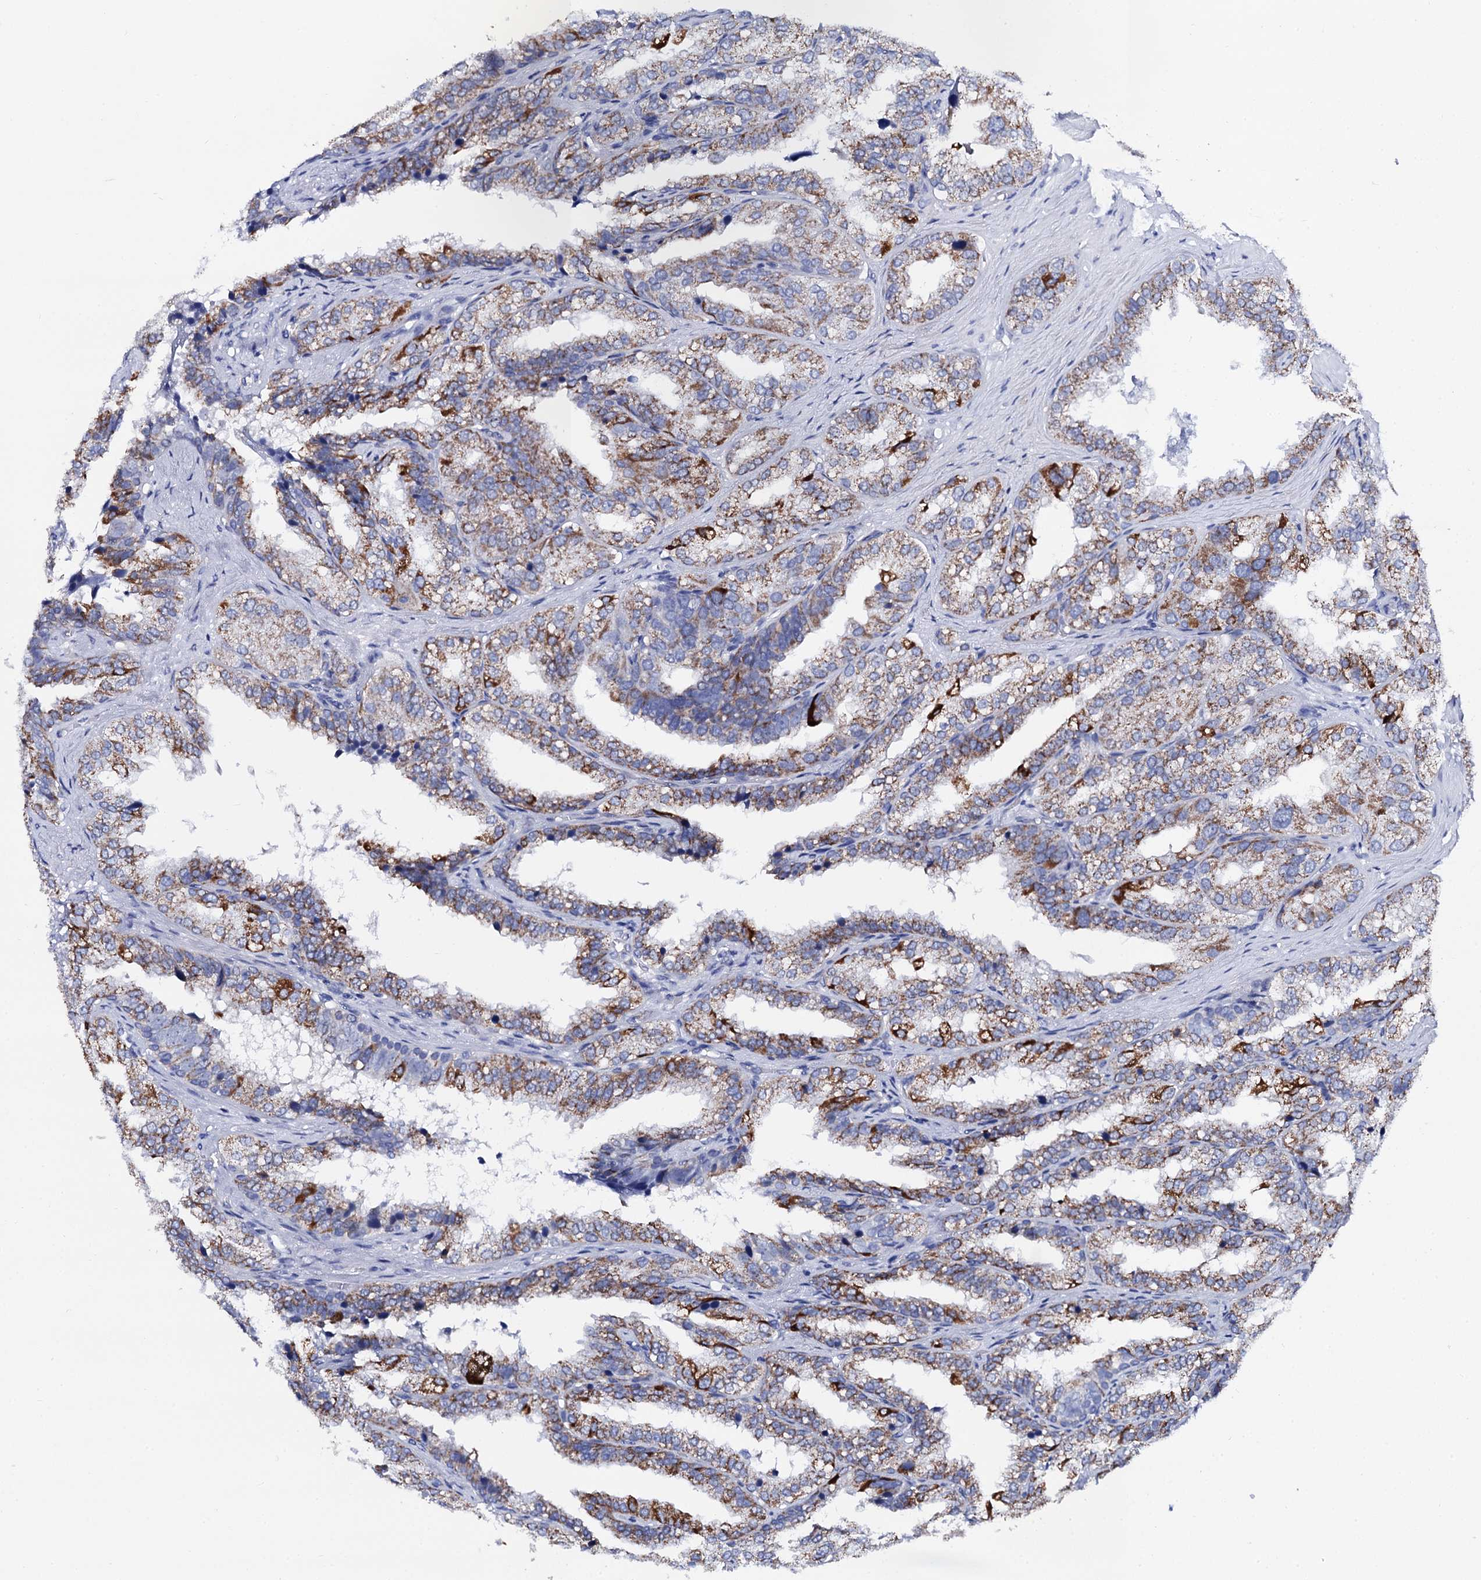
{"staining": {"intensity": "strong", "quantity": "25%-75%", "location": "cytoplasmic/membranous"}, "tissue": "seminal vesicle", "cell_type": "Glandular cells", "image_type": "normal", "snomed": [{"axis": "morphology", "description": "Normal tissue, NOS"}, {"axis": "topography", "description": "Prostate"}, {"axis": "topography", "description": "Seminal veicle"}], "caption": "Immunohistochemical staining of unremarkable human seminal vesicle displays 25%-75% levels of strong cytoplasmic/membranous protein positivity in about 25%-75% of glandular cells.", "gene": "ACADSB", "patient": {"sex": "male", "age": 51}}